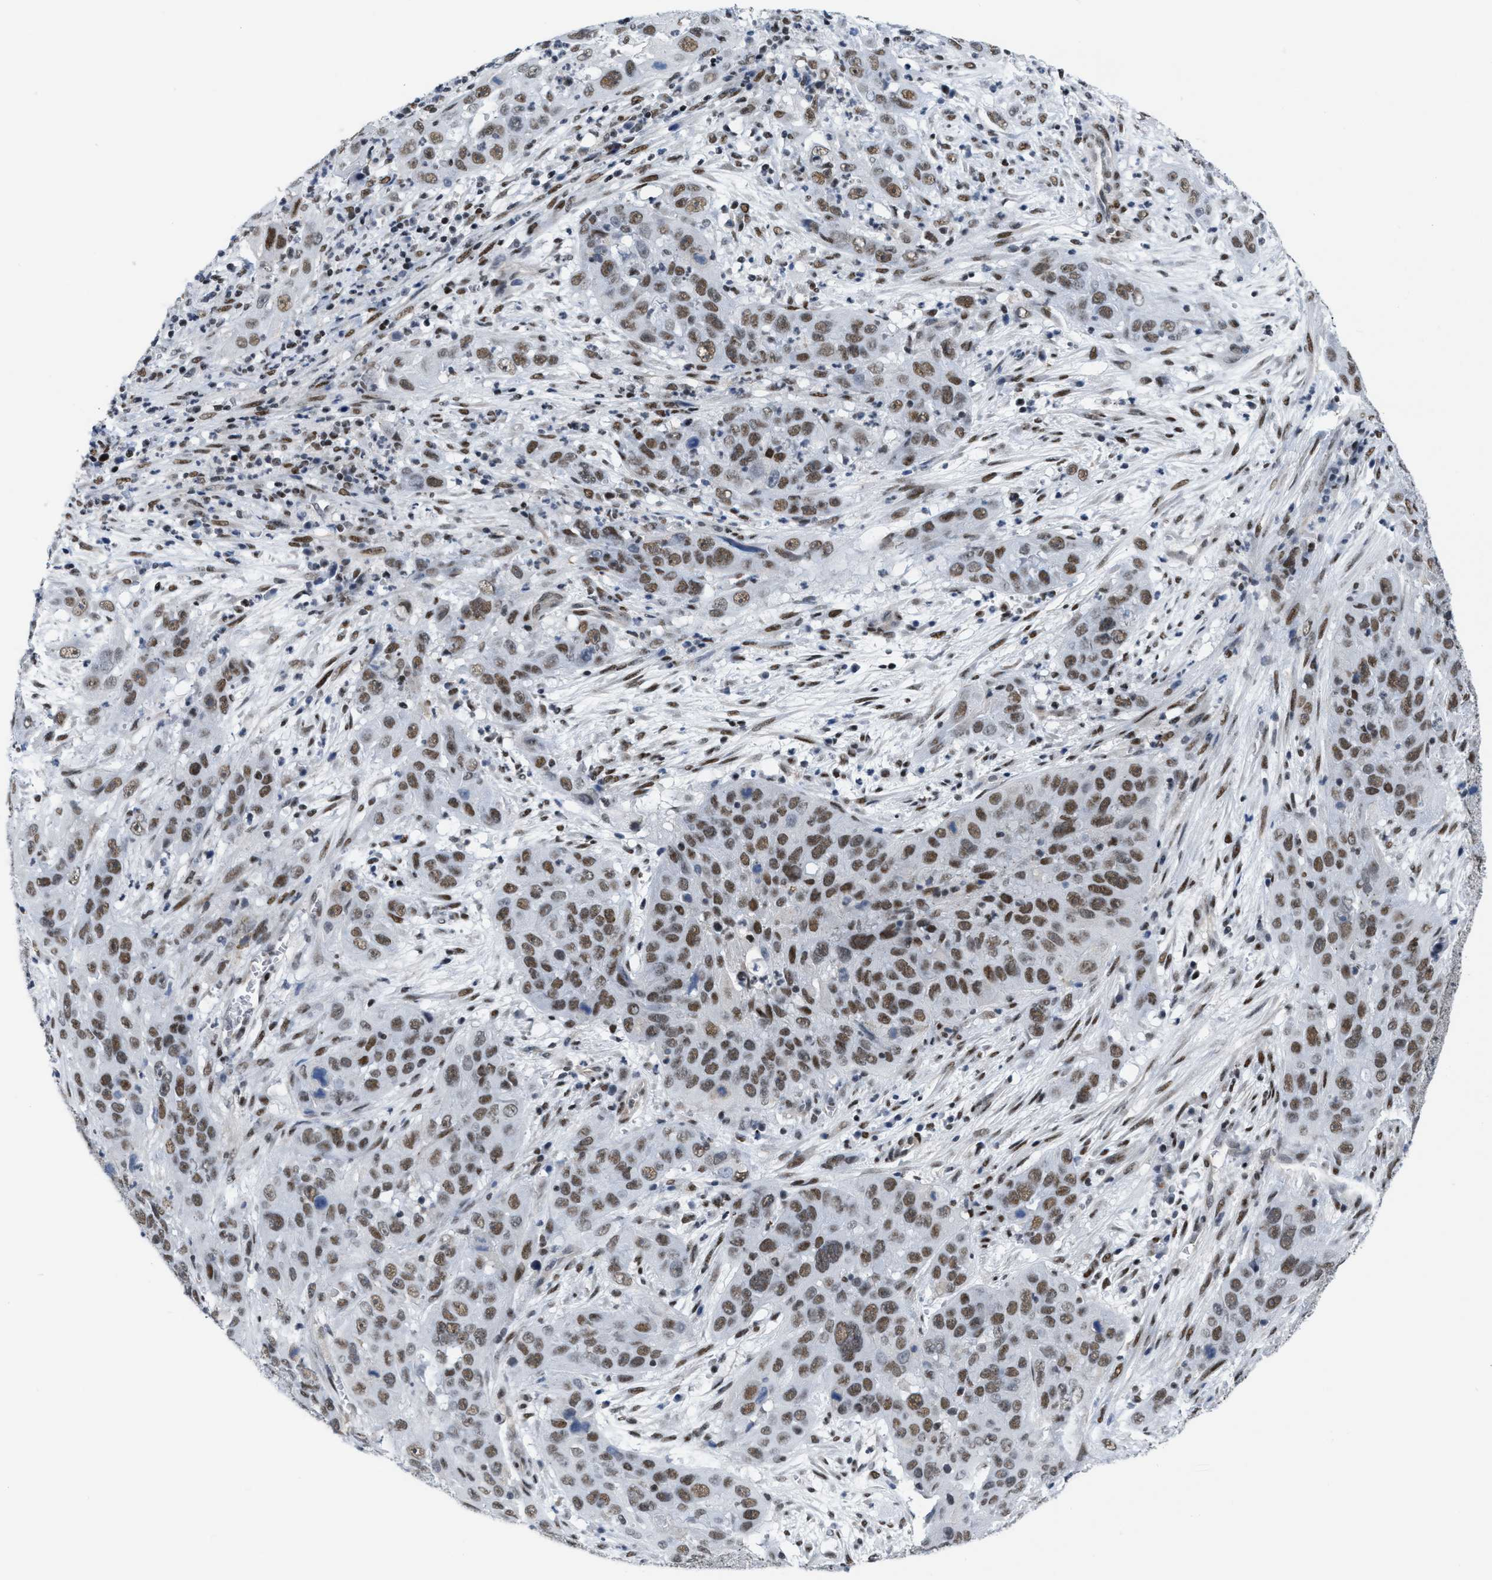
{"staining": {"intensity": "moderate", "quantity": ">75%", "location": "nuclear"}, "tissue": "cervical cancer", "cell_type": "Tumor cells", "image_type": "cancer", "snomed": [{"axis": "morphology", "description": "Squamous cell carcinoma, NOS"}, {"axis": "topography", "description": "Cervix"}], "caption": "Squamous cell carcinoma (cervical) tissue exhibits moderate nuclear expression in approximately >75% of tumor cells, visualized by immunohistochemistry.", "gene": "MIER1", "patient": {"sex": "female", "age": 32}}